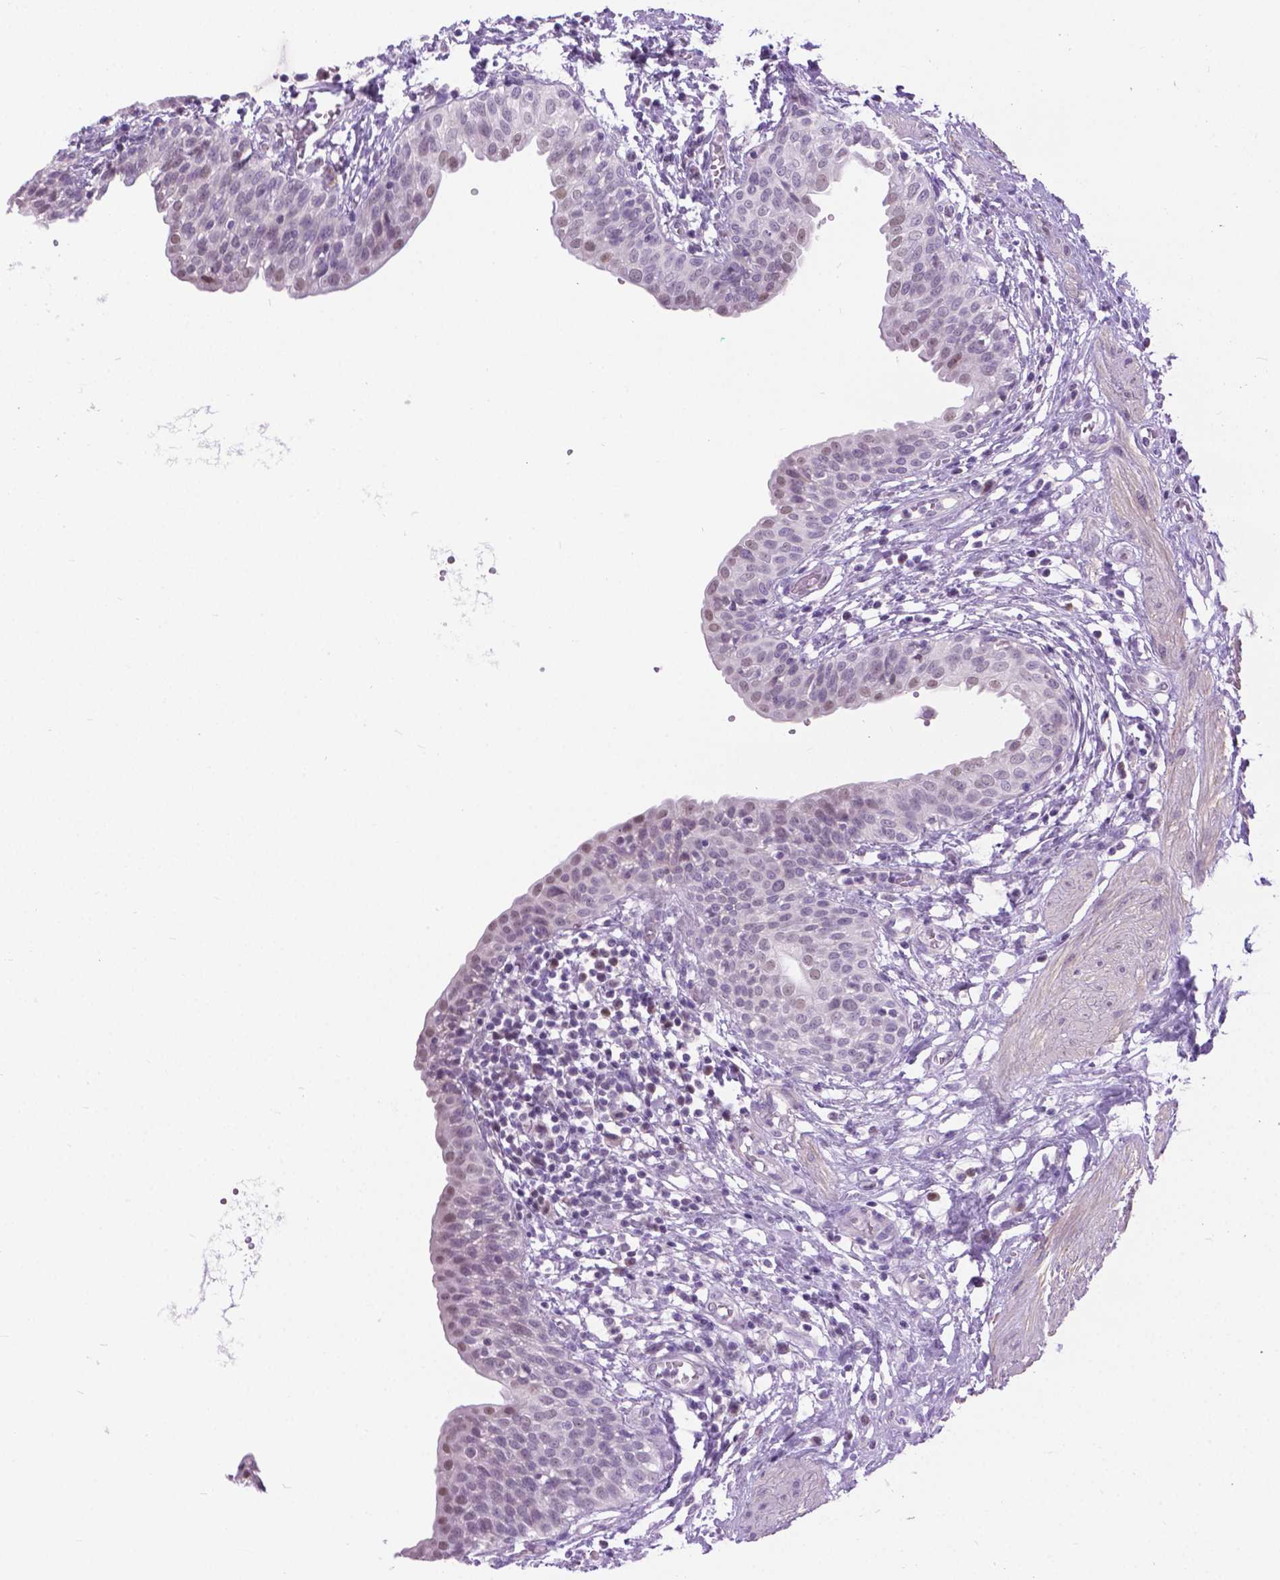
{"staining": {"intensity": "negative", "quantity": "none", "location": "none"}, "tissue": "urinary bladder", "cell_type": "Urothelial cells", "image_type": "normal", "snomed": [{"axis": "morphology", "description": "Normal tissue, NOS"}, {"axis": "topography", "description": "Urinary bladder"}], "caption": "Immunohistochemistry (IHC) of benign urinary bladder shows no expression in urothelial cells.", "gene": "APCDD1L", "patient": {"sex": "male", "age": 55}}